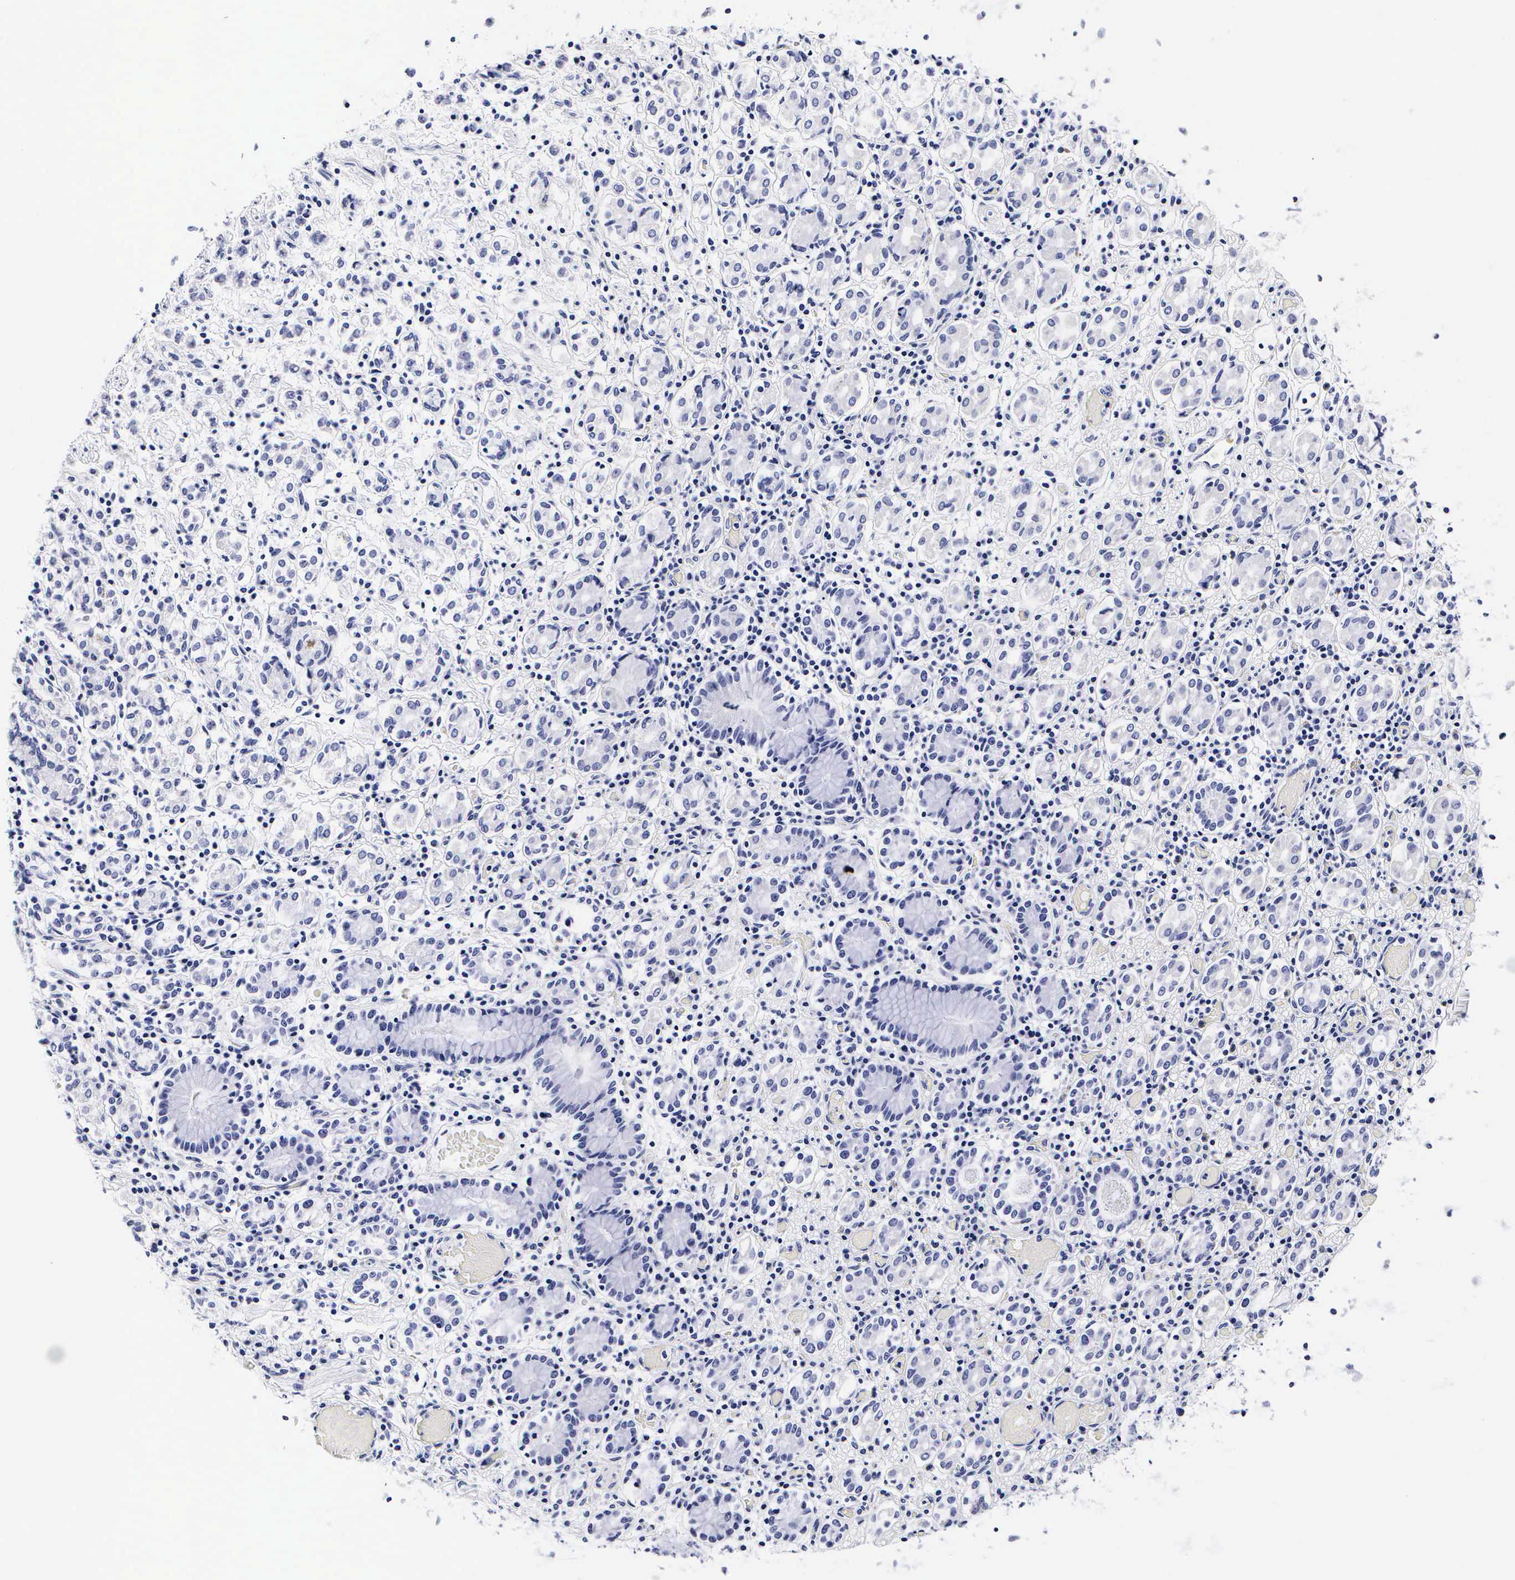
{"staining": {"intensity": "negative", "quantity": "none", "location": "none"}, "tissue": "stomach cancer", "cell_type": "Tumor cells", "image_type": "cancer", "snomed": [{"axis": "morphology", "description": "Adenocarcinoma, NOS"}, {"axis": "topography", "description": "Stomach, lower"}], "caption": "DAB (3,3'-diaminobenzidine) immunohistochemical staining of human adenocarcinoma (stomach) reveals no significant expression in tumor cells. (DAB (3,3'-diaminobenzidine) IHC visualized using brightfield microscopy, high magnification).", "gene": "RNASE6", "patient": {"sex": "male", "age": 88}}